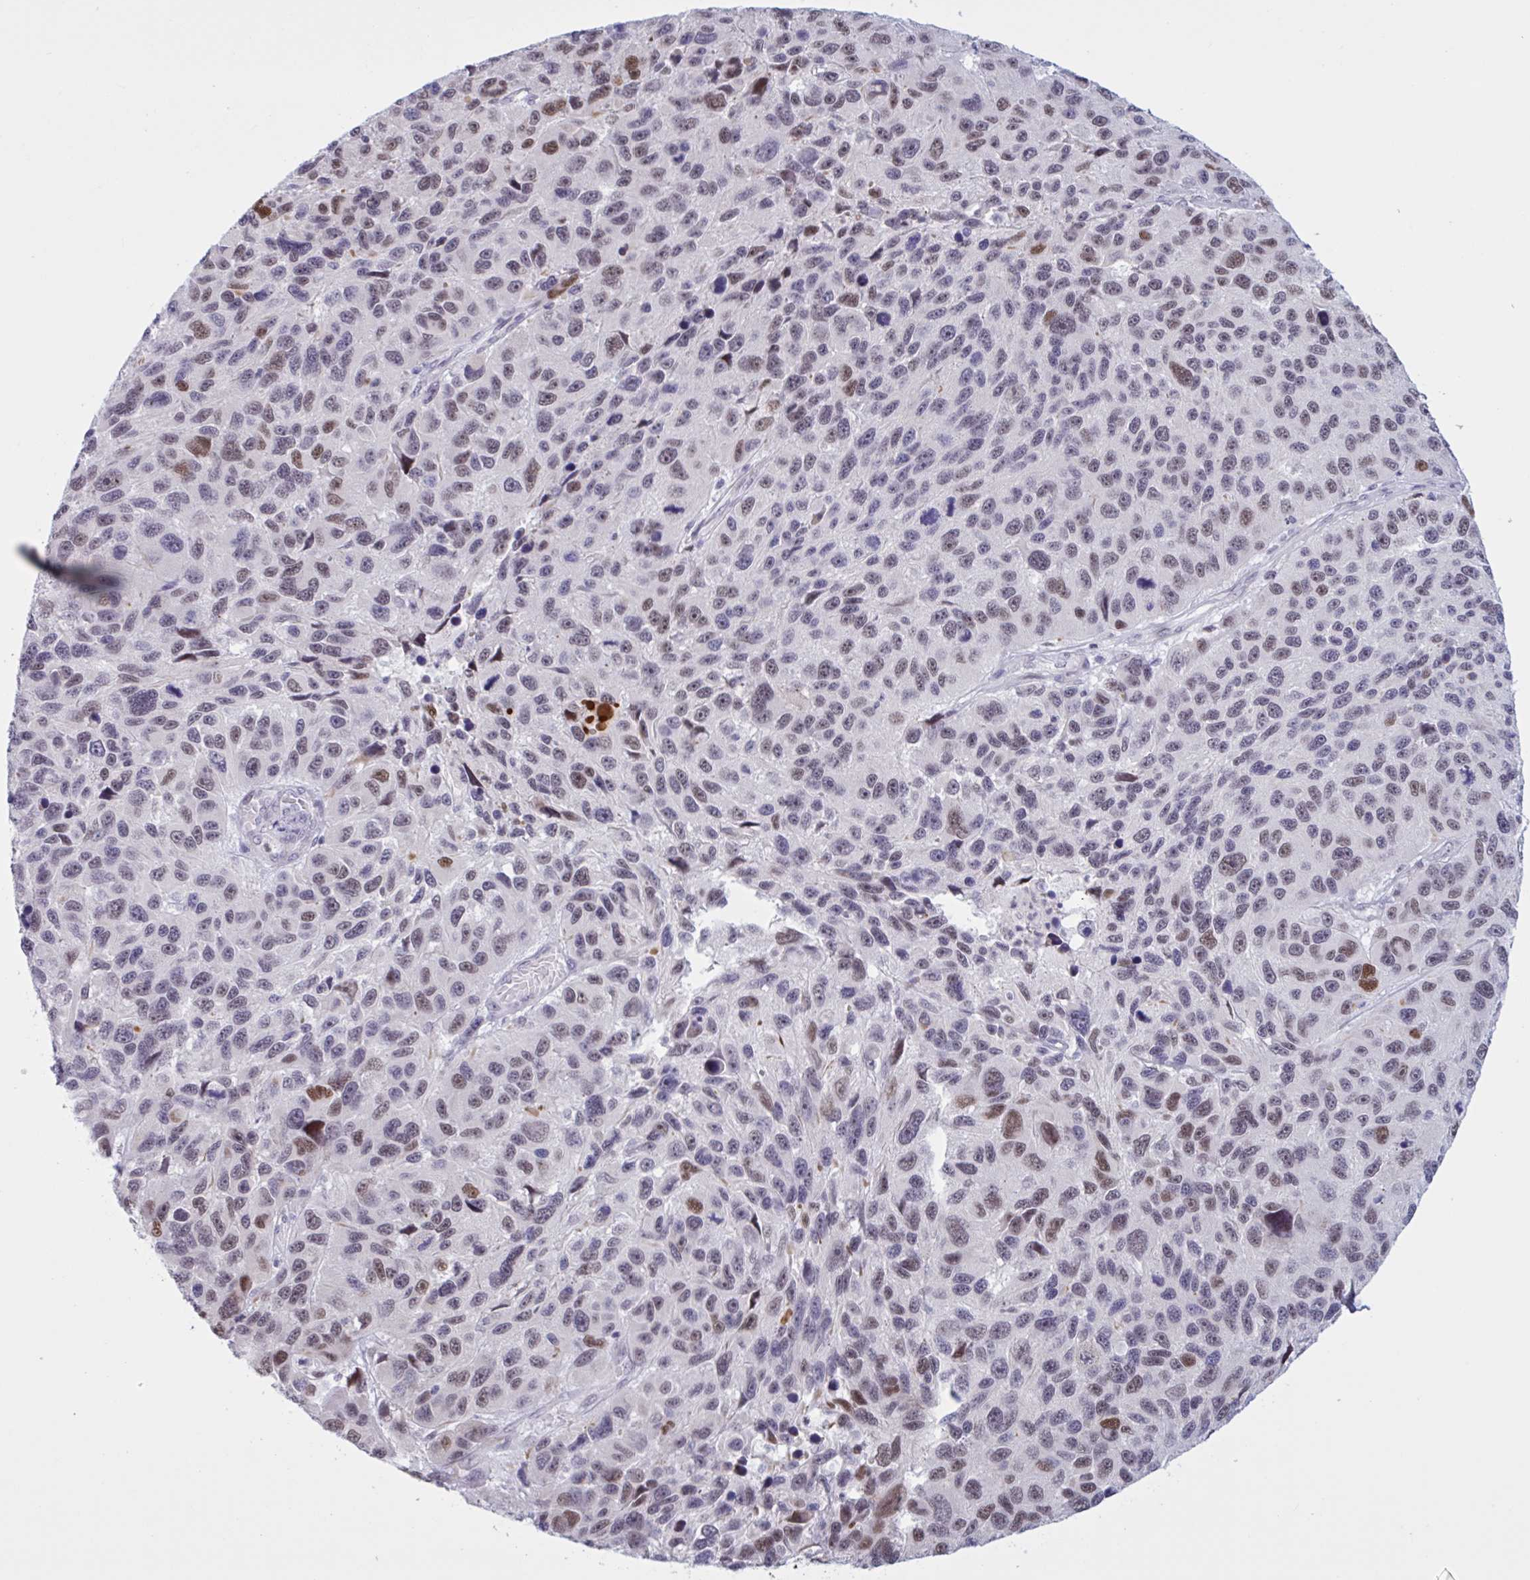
{"staining": {"intensity": "moderate", "quantity": "25%-75%", "location": "nuclear"}, "tissue": "melanoma", "cell_type": "Tumor cells", "image_type": "cancer", "snomed": [{"axis": "morphology", "description": "Malignant melanoma, NOS"}, {"axis": "topography", "description": "Skin"}], "caption": "The immunohistochemical stain labels moderate nuclear positivity in tumor cells of melanoma tissue.", "gene": "PRMT6", "patient": {"sex": "male", "age": 53}}